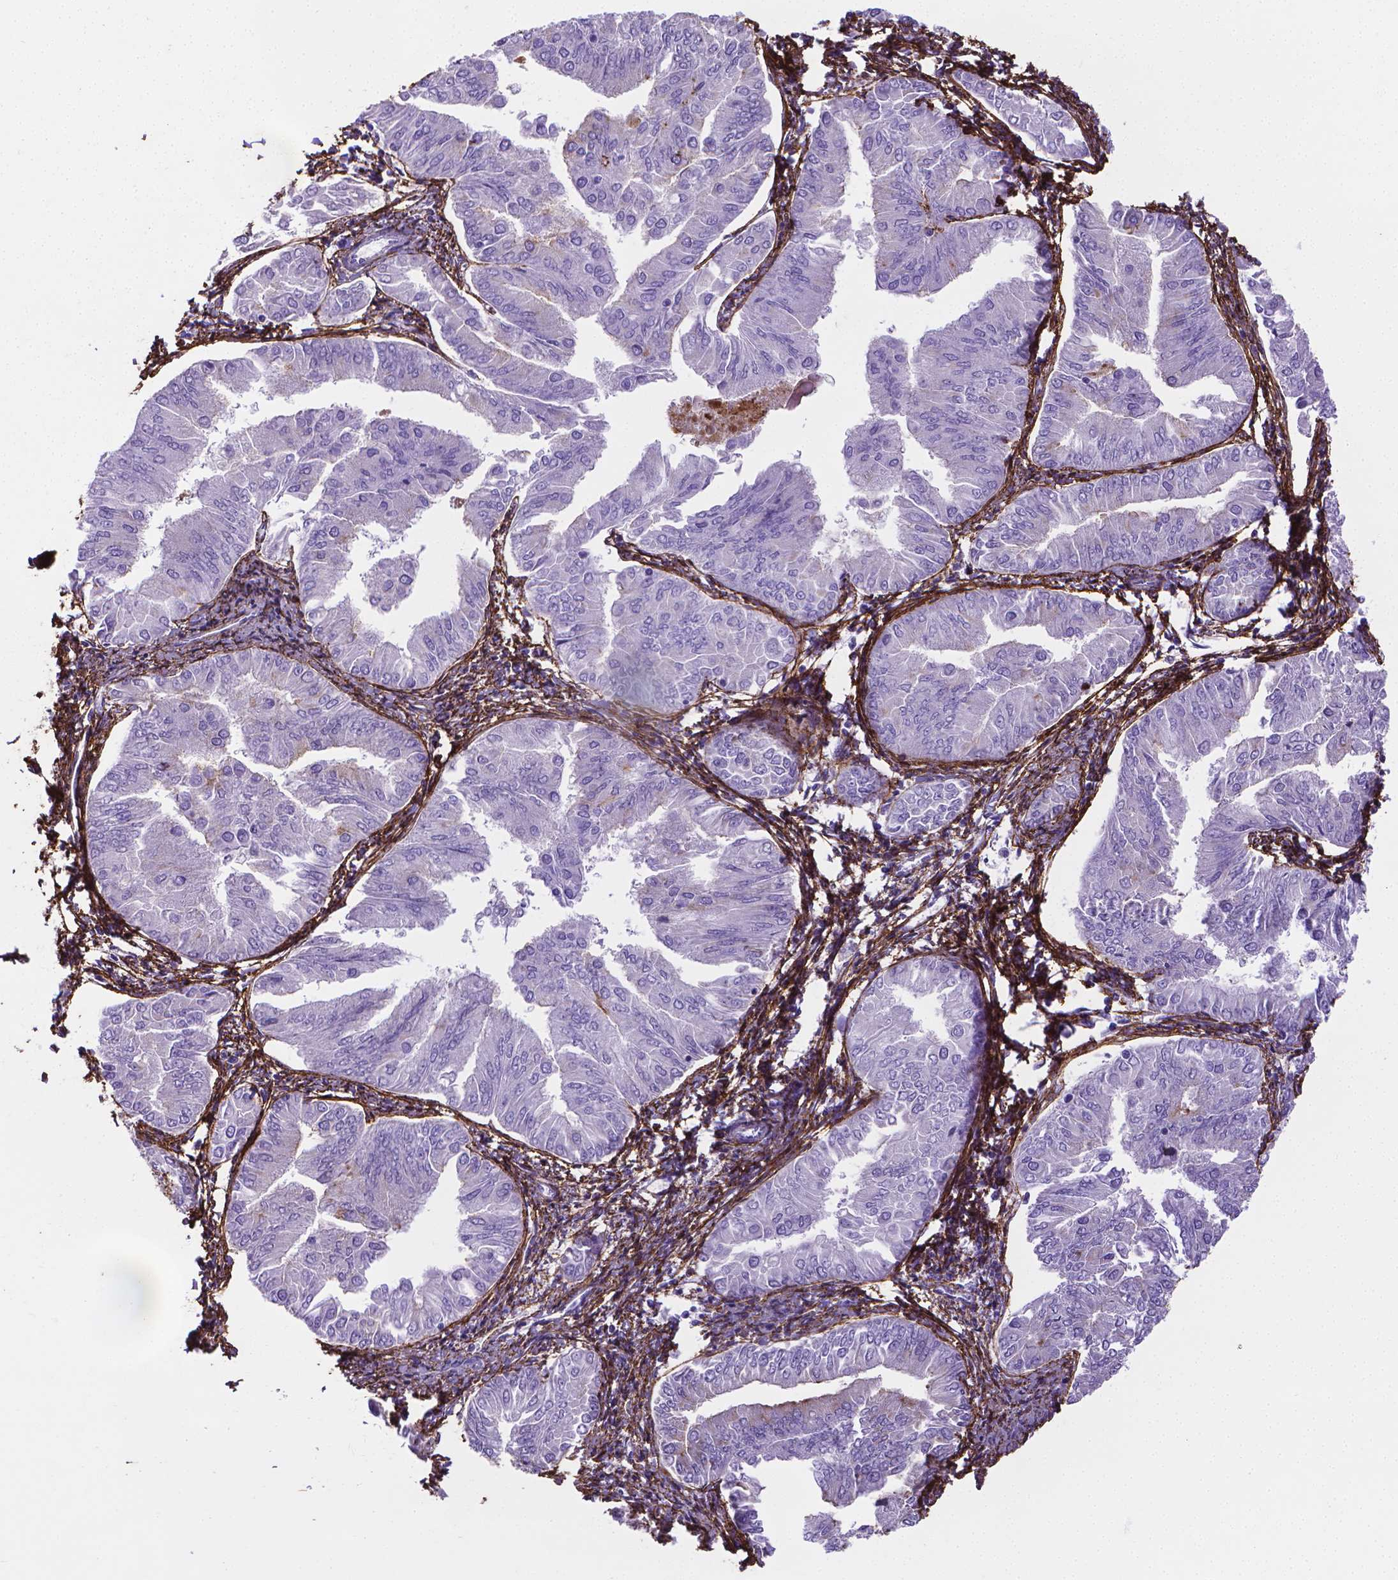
{"staining": {"intensity": "negative", "quantity": "none", "location": "none"}, "tissue": "endometrial cancer", "cell_type": "Tumor cells", "image_type": "cancer", "snomed": [{"axis": "morphology", "description": "Adenocarcinoma, NOS"}, {"axis": "topography", "description": "Endometrium"}], "caption": "IHC photomicrograph of human adenocarcinoma (endometrial) stained for a protein (brown), which shows no expression in tumor cells.", "gene": "MFAP2", "patient": {"sex": "female", "age": 53}}